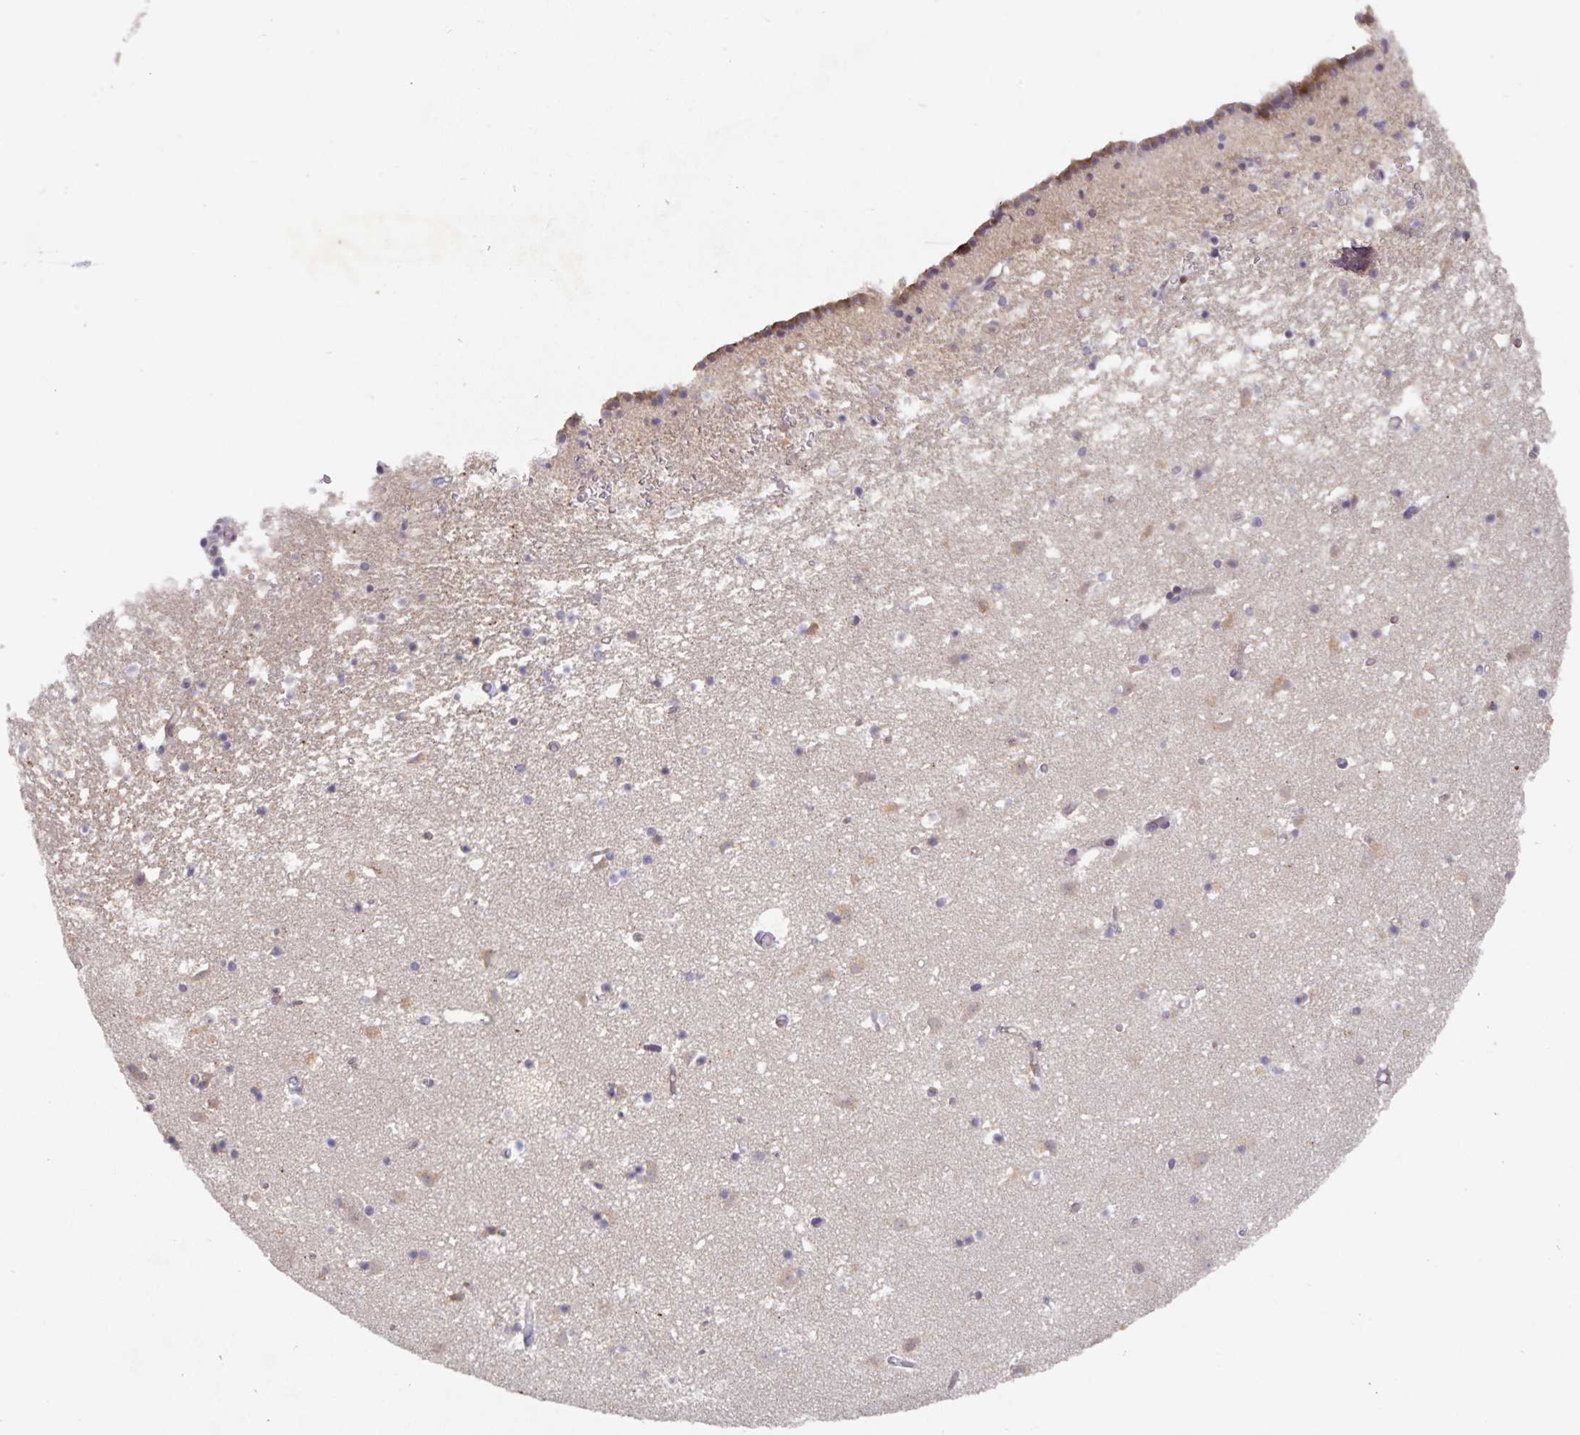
{"staining": {"intensity": "weak", "quantity": "<25%", "location": "cytoplasmic/membranous"}, "tissue": "caudate", "cell_type": "Glial cells", "image_type": "normal", "snomed": [{"axis": "morphology", "description": "Normal tissue, NOS"}, {"axis": "topography", "description": "Lateral ventricle wall"}], "caption": "DAB immunohistochemical staining of unremarkable human caudate displays no significant expression in glial cells.", "gene": "HEPN1", "patient": {"sex": "female", "age": 42}}